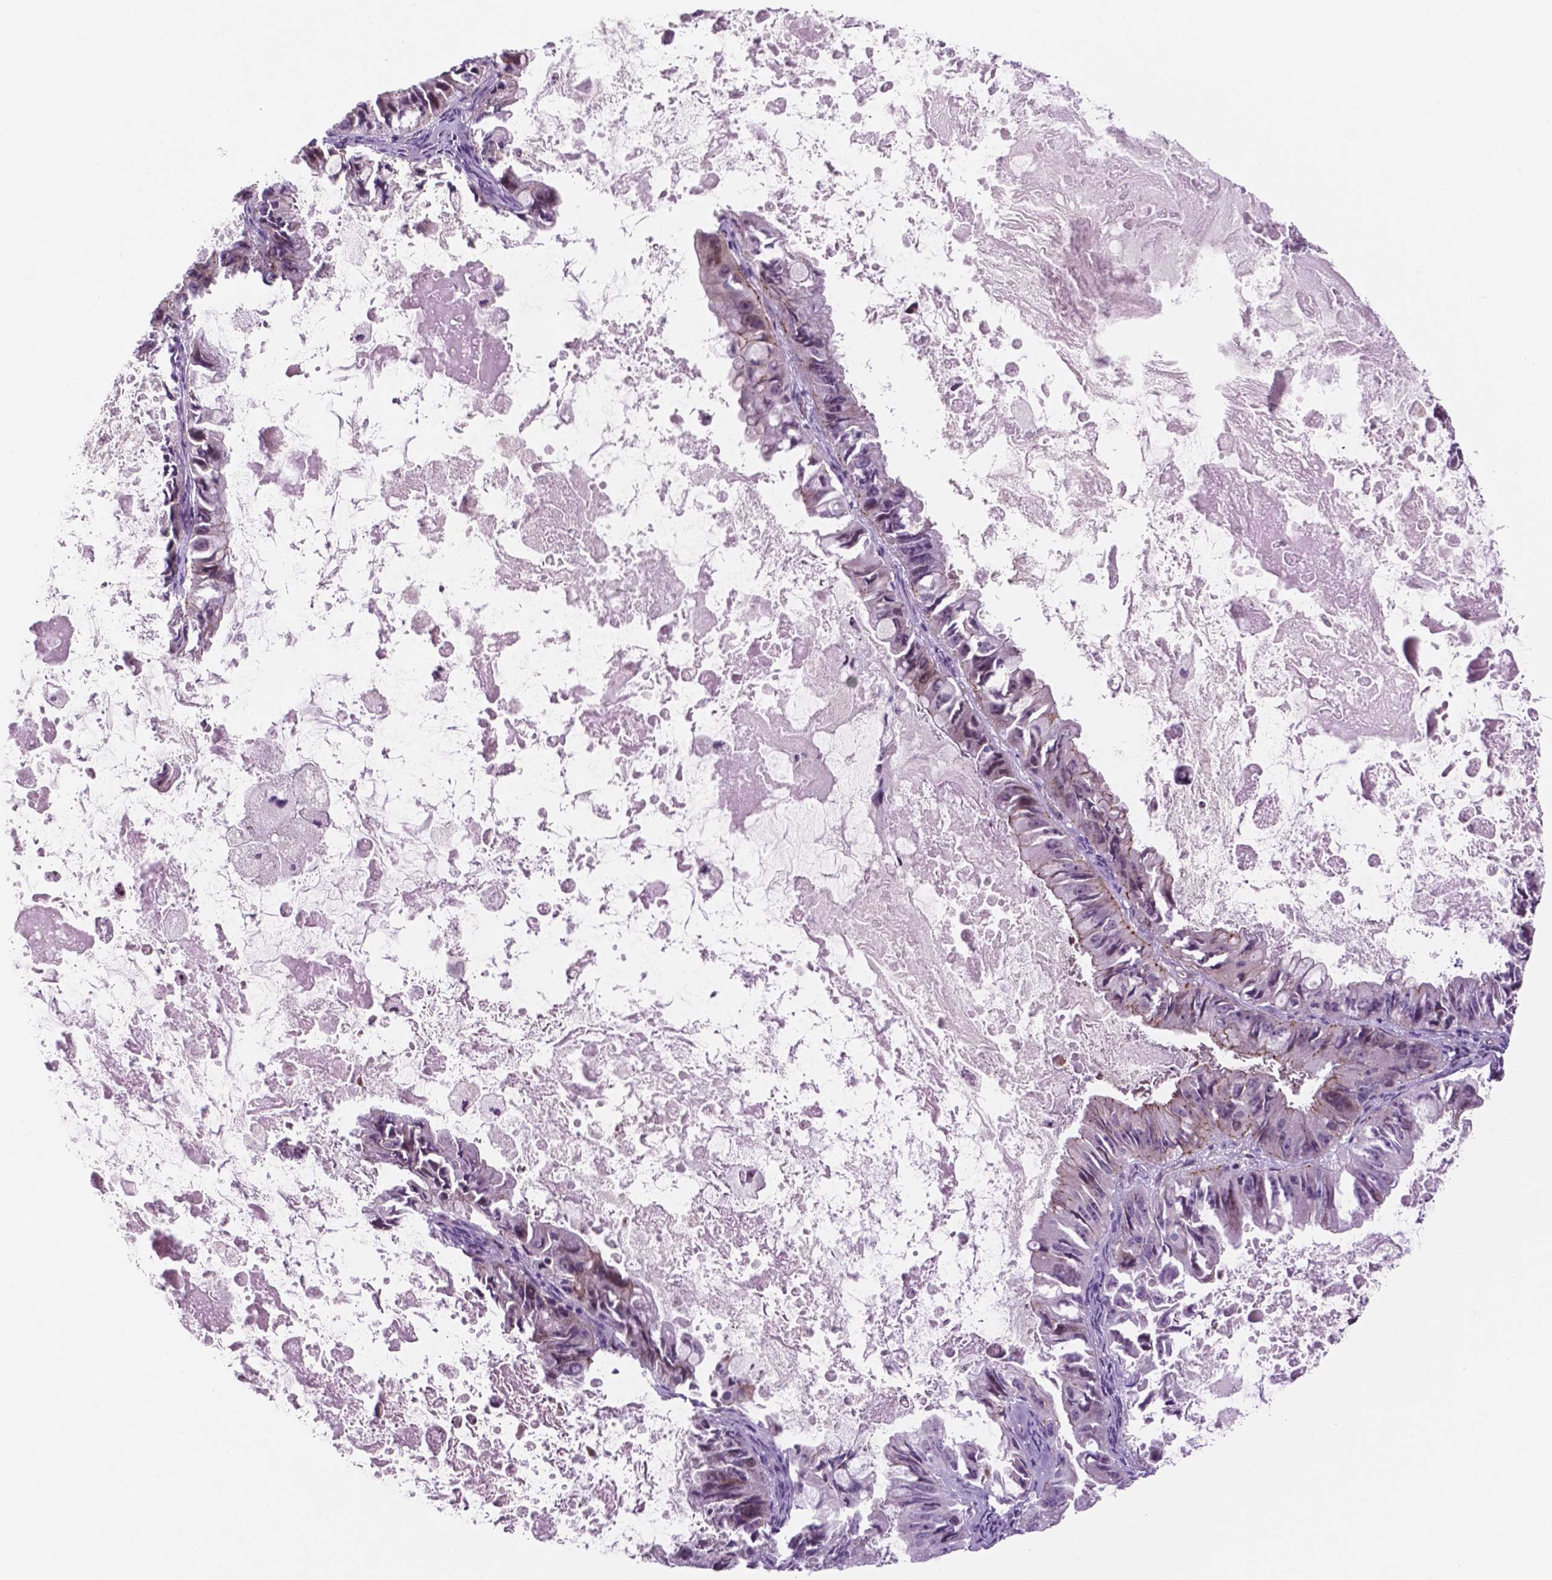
{"staining": {"intensity": "moderate", "quantity": "<25%", "location": "cytoplasmic/membranous"}, "tissue": "ovarian cancer", "cell_type": "Tumor cells", "image_type": "cancer", "snomed": [{"axis": "morphology", "description": "Cystadenocarcinoma, mucinous, NOS"}, {"axis": "topography", "description": "Ovary"}], "caption": "Mucinous cystadenocarcinoma (ovarian) tissue exhibits moderate cytoplasmic/membranous expression in approximately <25% of tumor cells", "gene": "RND3", "patient": {"sex": "female", "age": 61}}